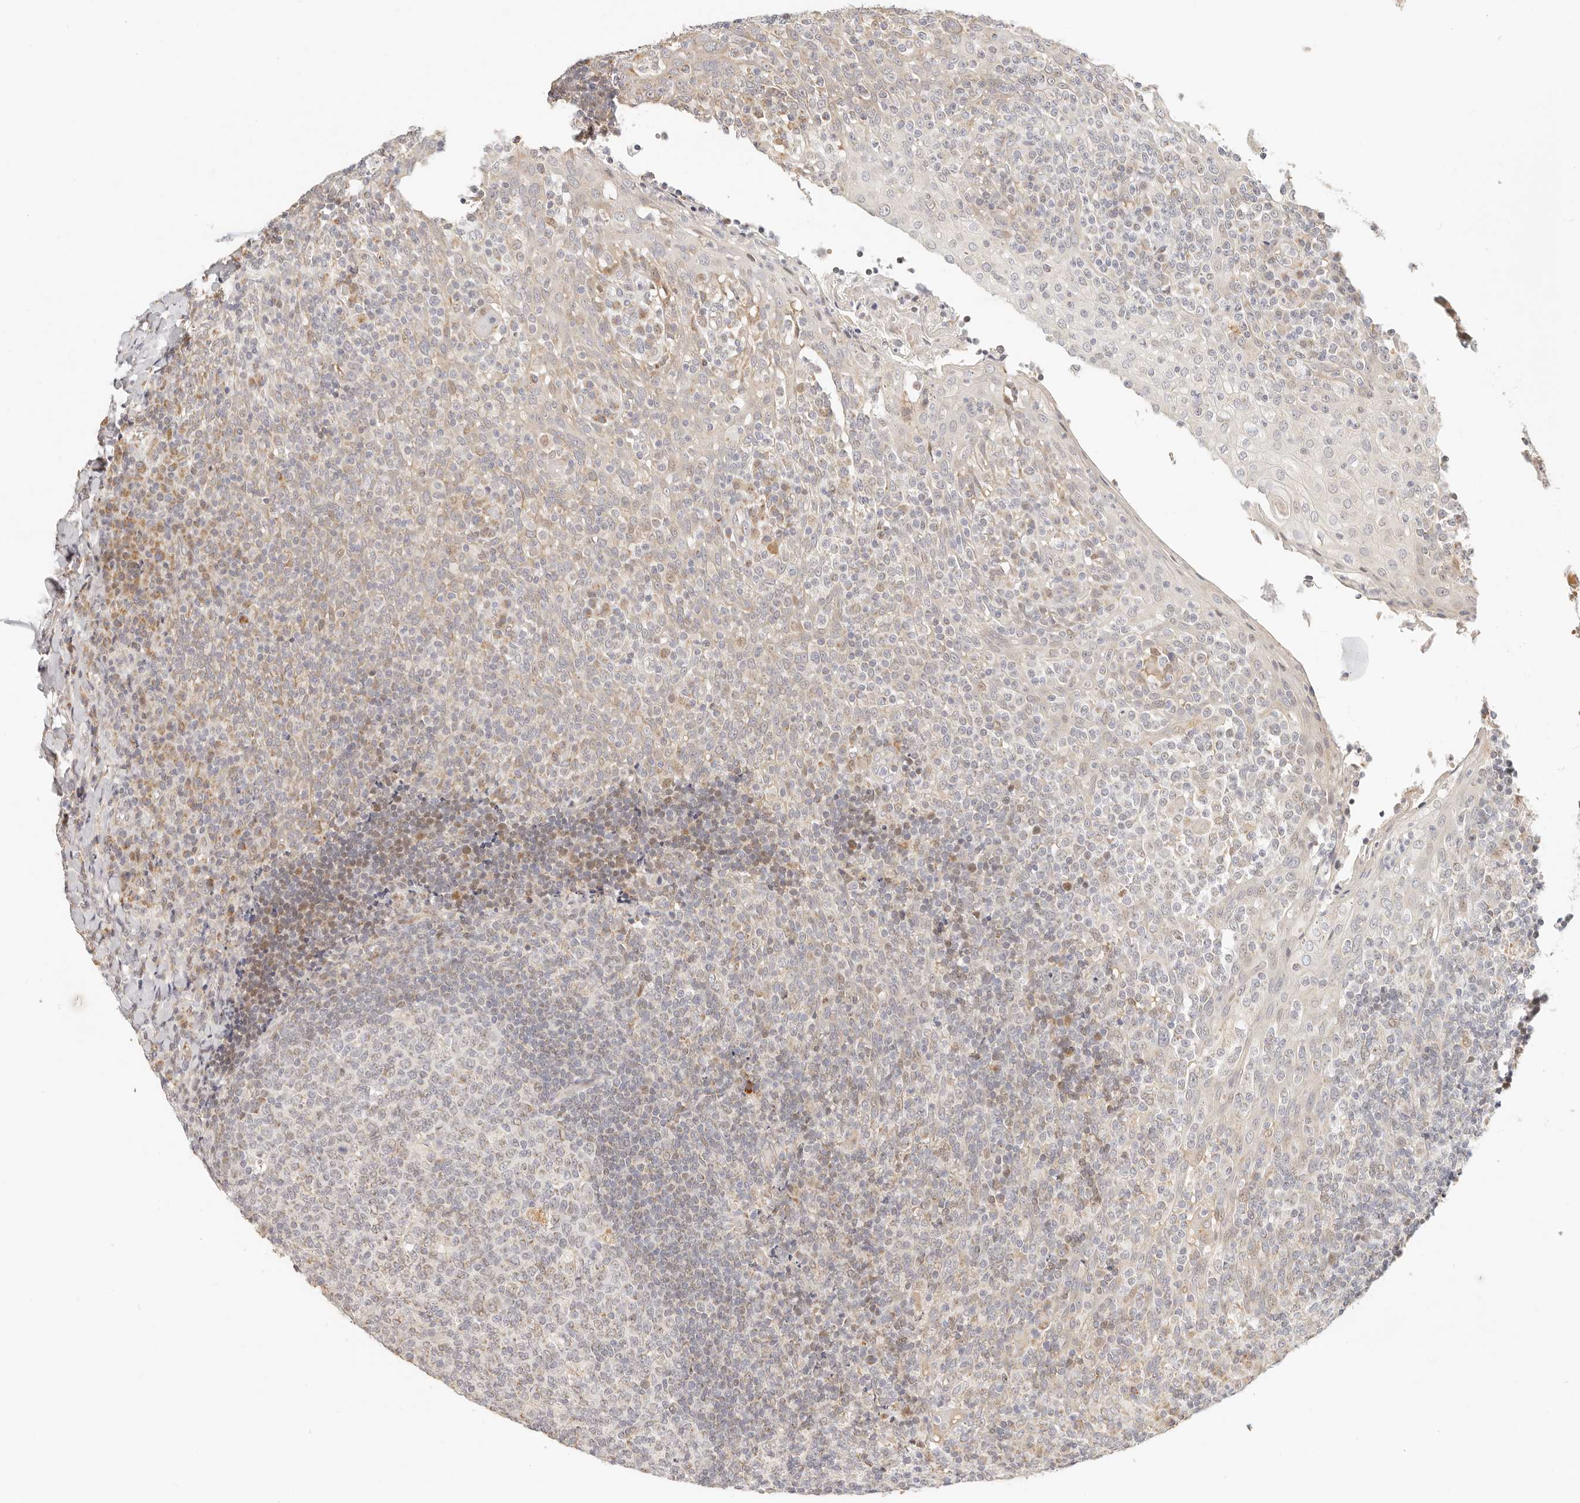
{"staining": {"intensity": "weak", "quantity": "25%-75%", "location": "cytoplasmic/membranous"}, "tissue": "tonsil", "cell_type": "Germinal center cells", "image_type": "normal", "snomed": [{"axis": "morphology", "description": "Normal tissue, NOS"}, {"axis": "topography", "description": "Tonsil"}], "caption": "Germinal center cells show low levels of weak cytoplasmic/membranous expression in about 25%-75% of cells in unremarkable tonsil. The staining is performed using DAB brown chromogen to label protein expression. The nuclei are counter-stained blue using hematoxylin.", "gene": "FAM20B", "patient": {"sex": "female", "age": 19}}